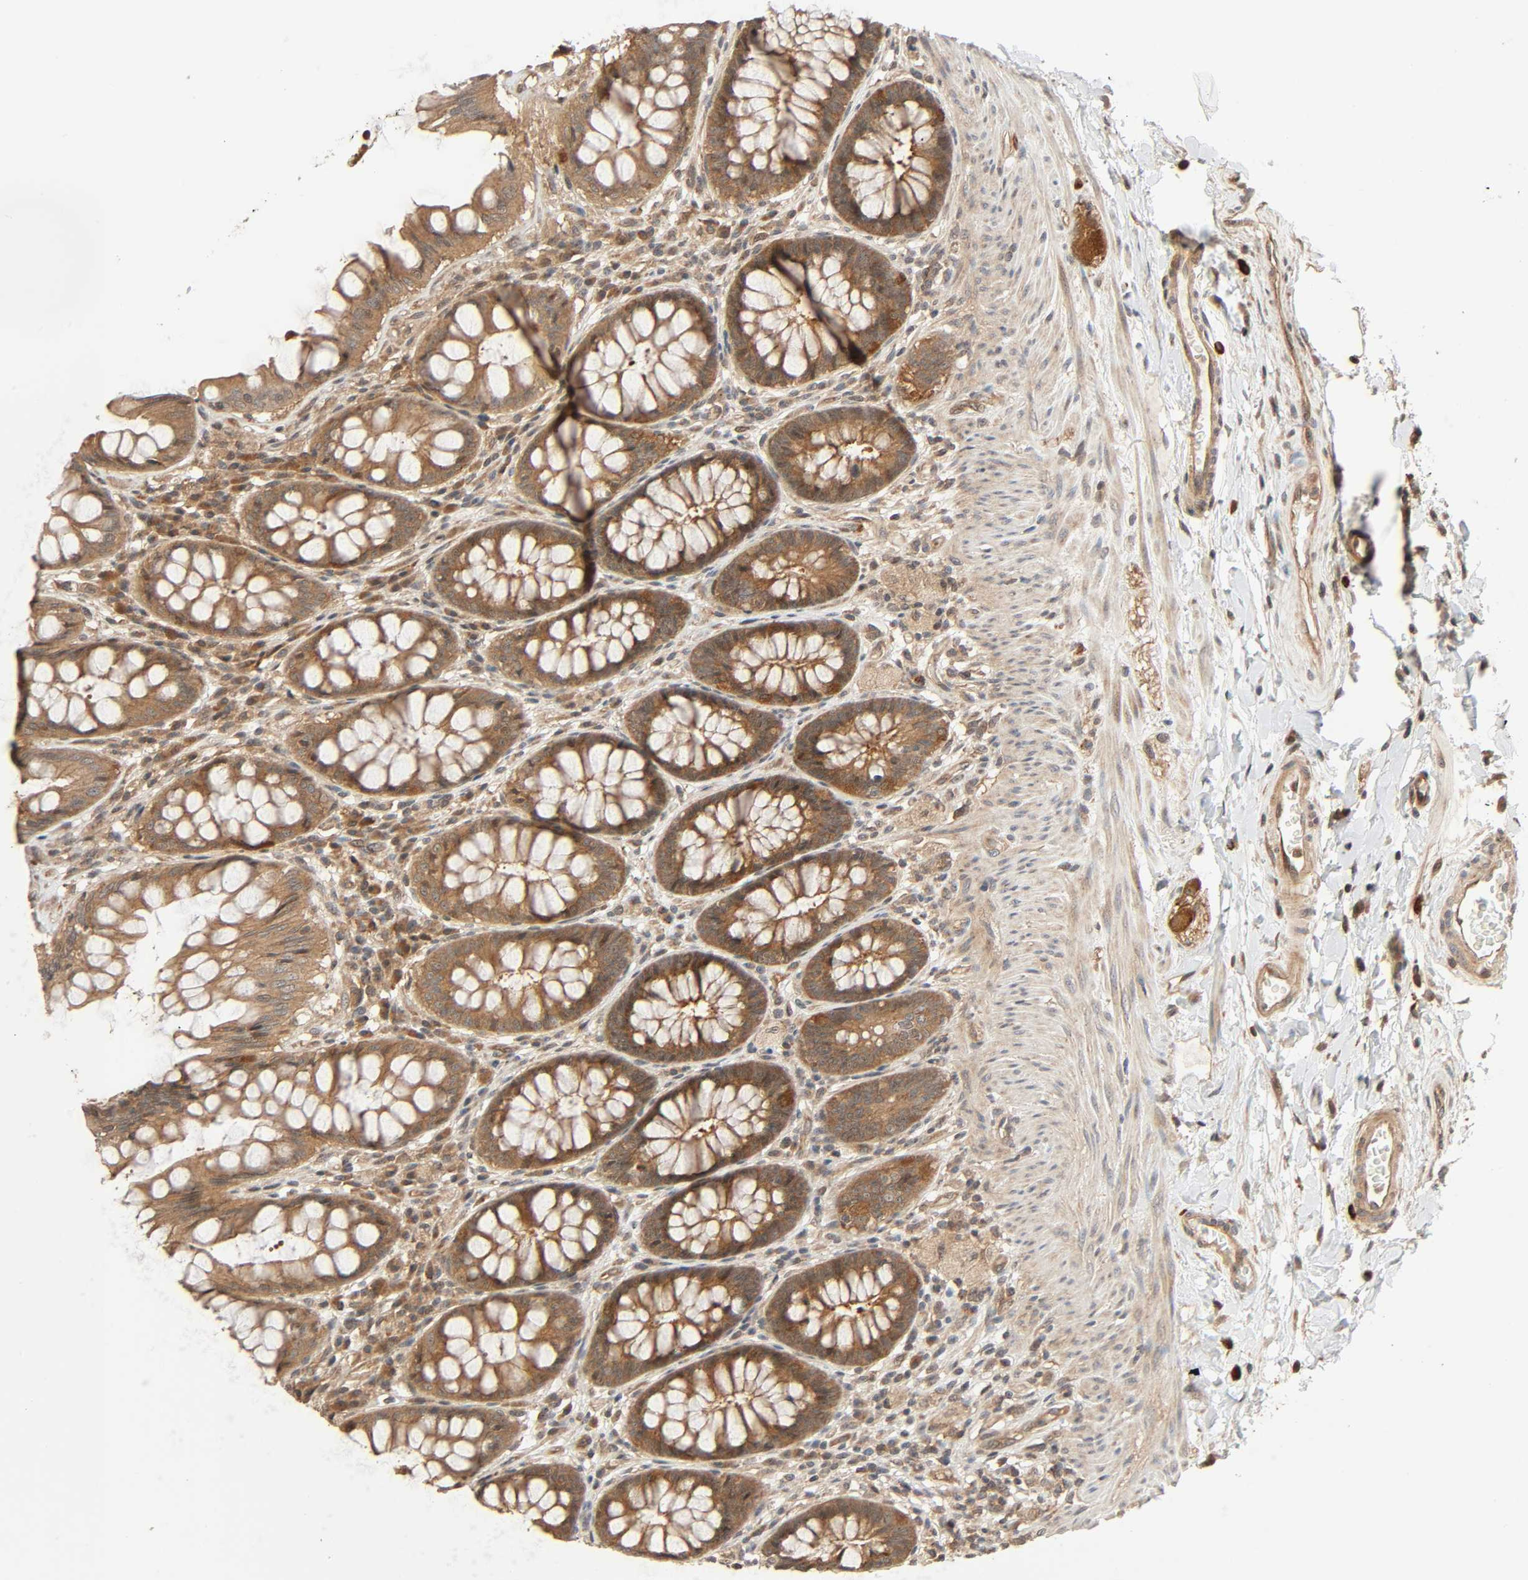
{"staining": {"intensity": "moderate", "quantity": ">75%", "location": "cytoplasmic/membranous"}, "tissue": "rectum", "cell_type": "Glandular cells", "image_type": "normal", "snomed": [{"axis": "morphology", "description": "Normal tissue, NOS"}, {"axis": "topography", "description": "Rectum"}], "caption": "High-power microscopy captured an immunohistochemistry photomicrograph of benign rectum, revealing moderate cytoplasmic/membranous staining in about >75% of glandular cells. (Stains: DAB in brown, nuclei in blue, Microscopy: brightfield microscopy at high magnification).", "gene": "PPP2R1B", "patient": {"sex": "female", "age": 46}}